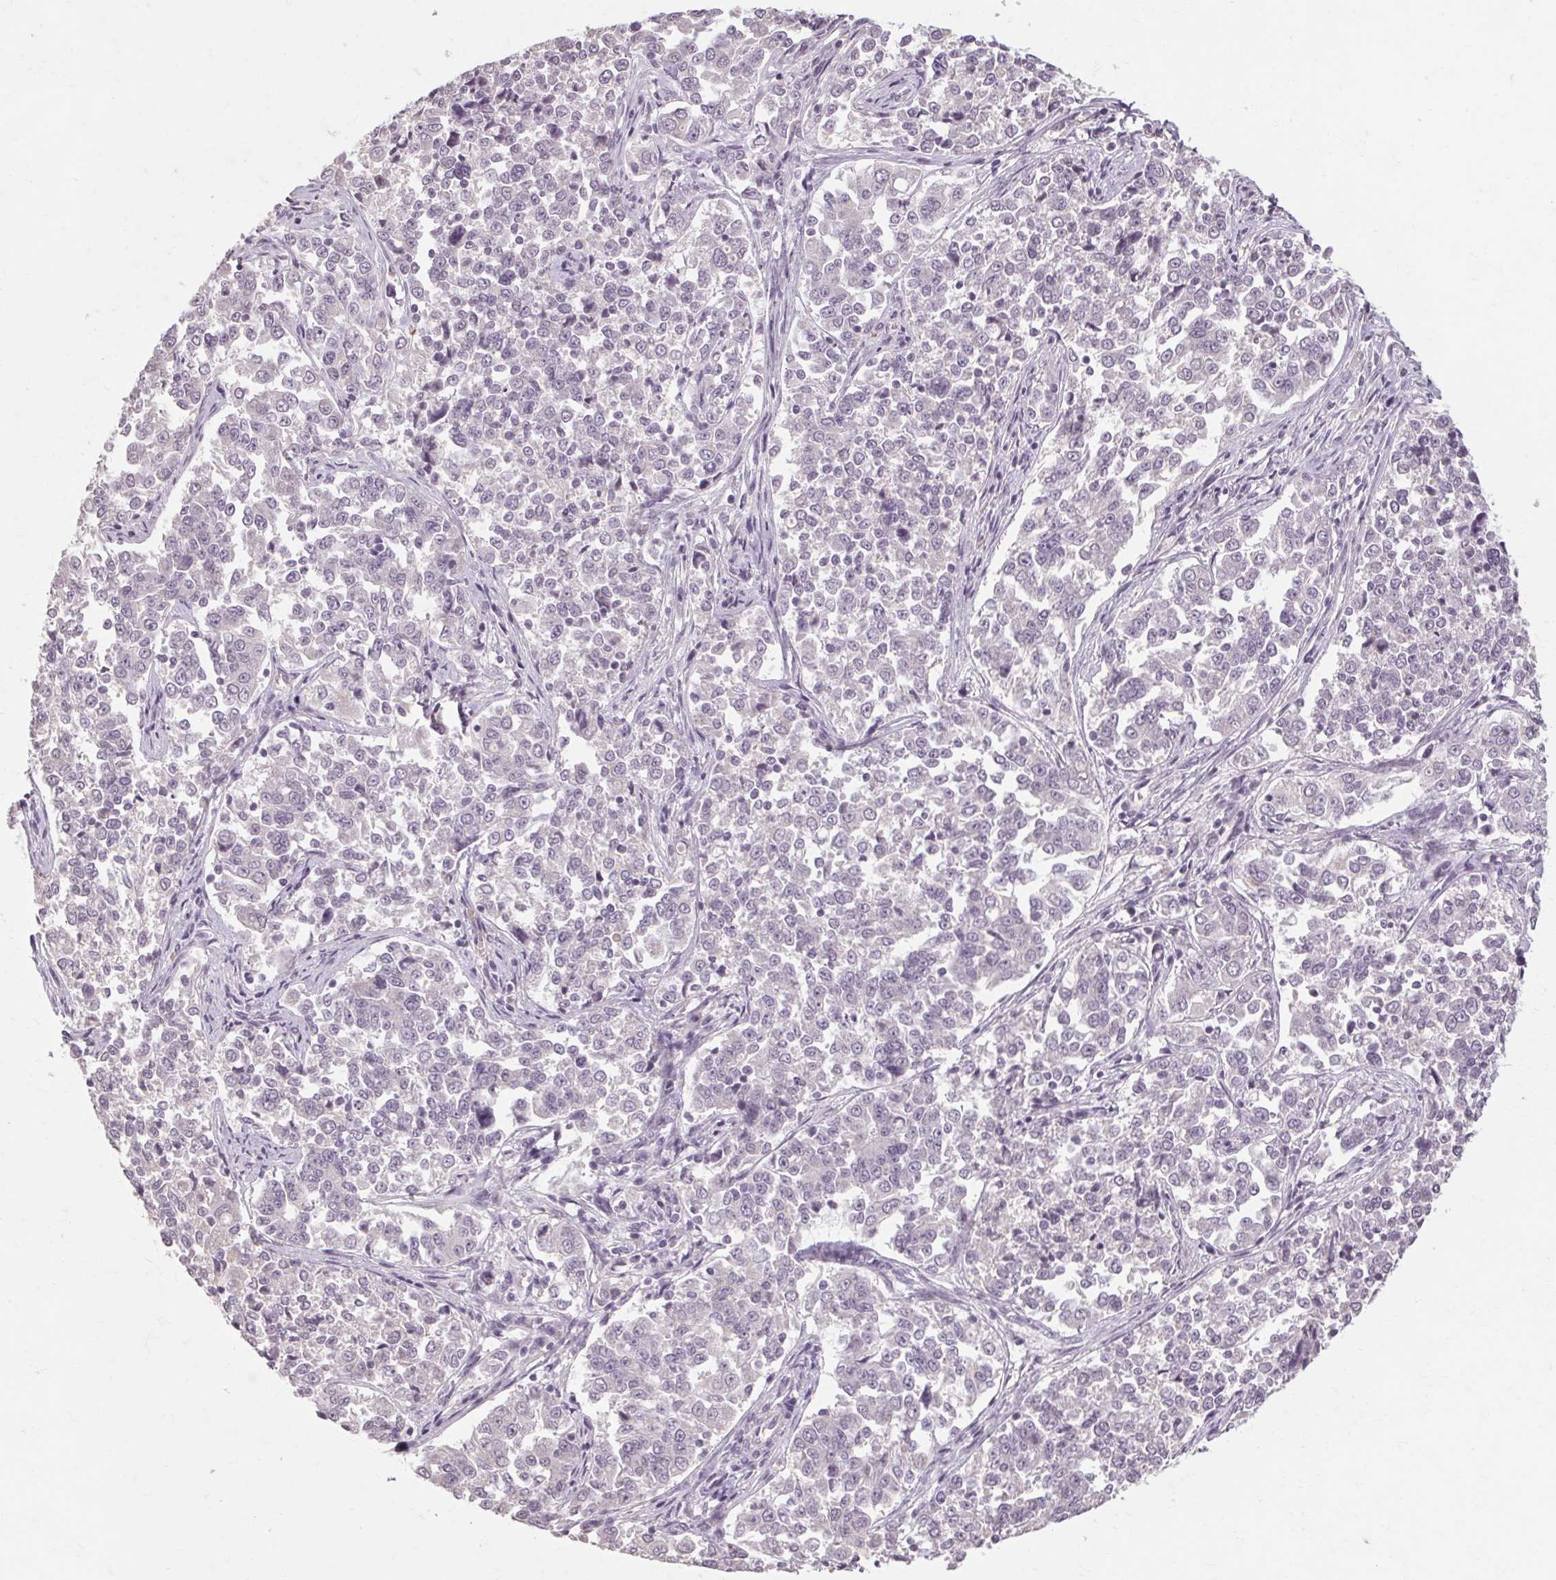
{"staining": {"intensity": "negative", "quantity": "none", "location": "none"}, "tissue": "endometrial cancer", "cell_type": "Tumor cells", "image_type": "cancer", "snomed": [{"axis": "morphology", "description": "Adenocarcinoma, NOS"}, {"axis": "topography", "description": "Endometrium"}], "caption": "High power microscopy image of an immunohistochemistry (IHC) image of endometrial cancer (adenocarcinoma), revealing no significant positivity in tumor cells. (IHC, brightfield microscopy, high magnification).", "gene": "POMC", "patient": {"sex": "female", "age": 43}}